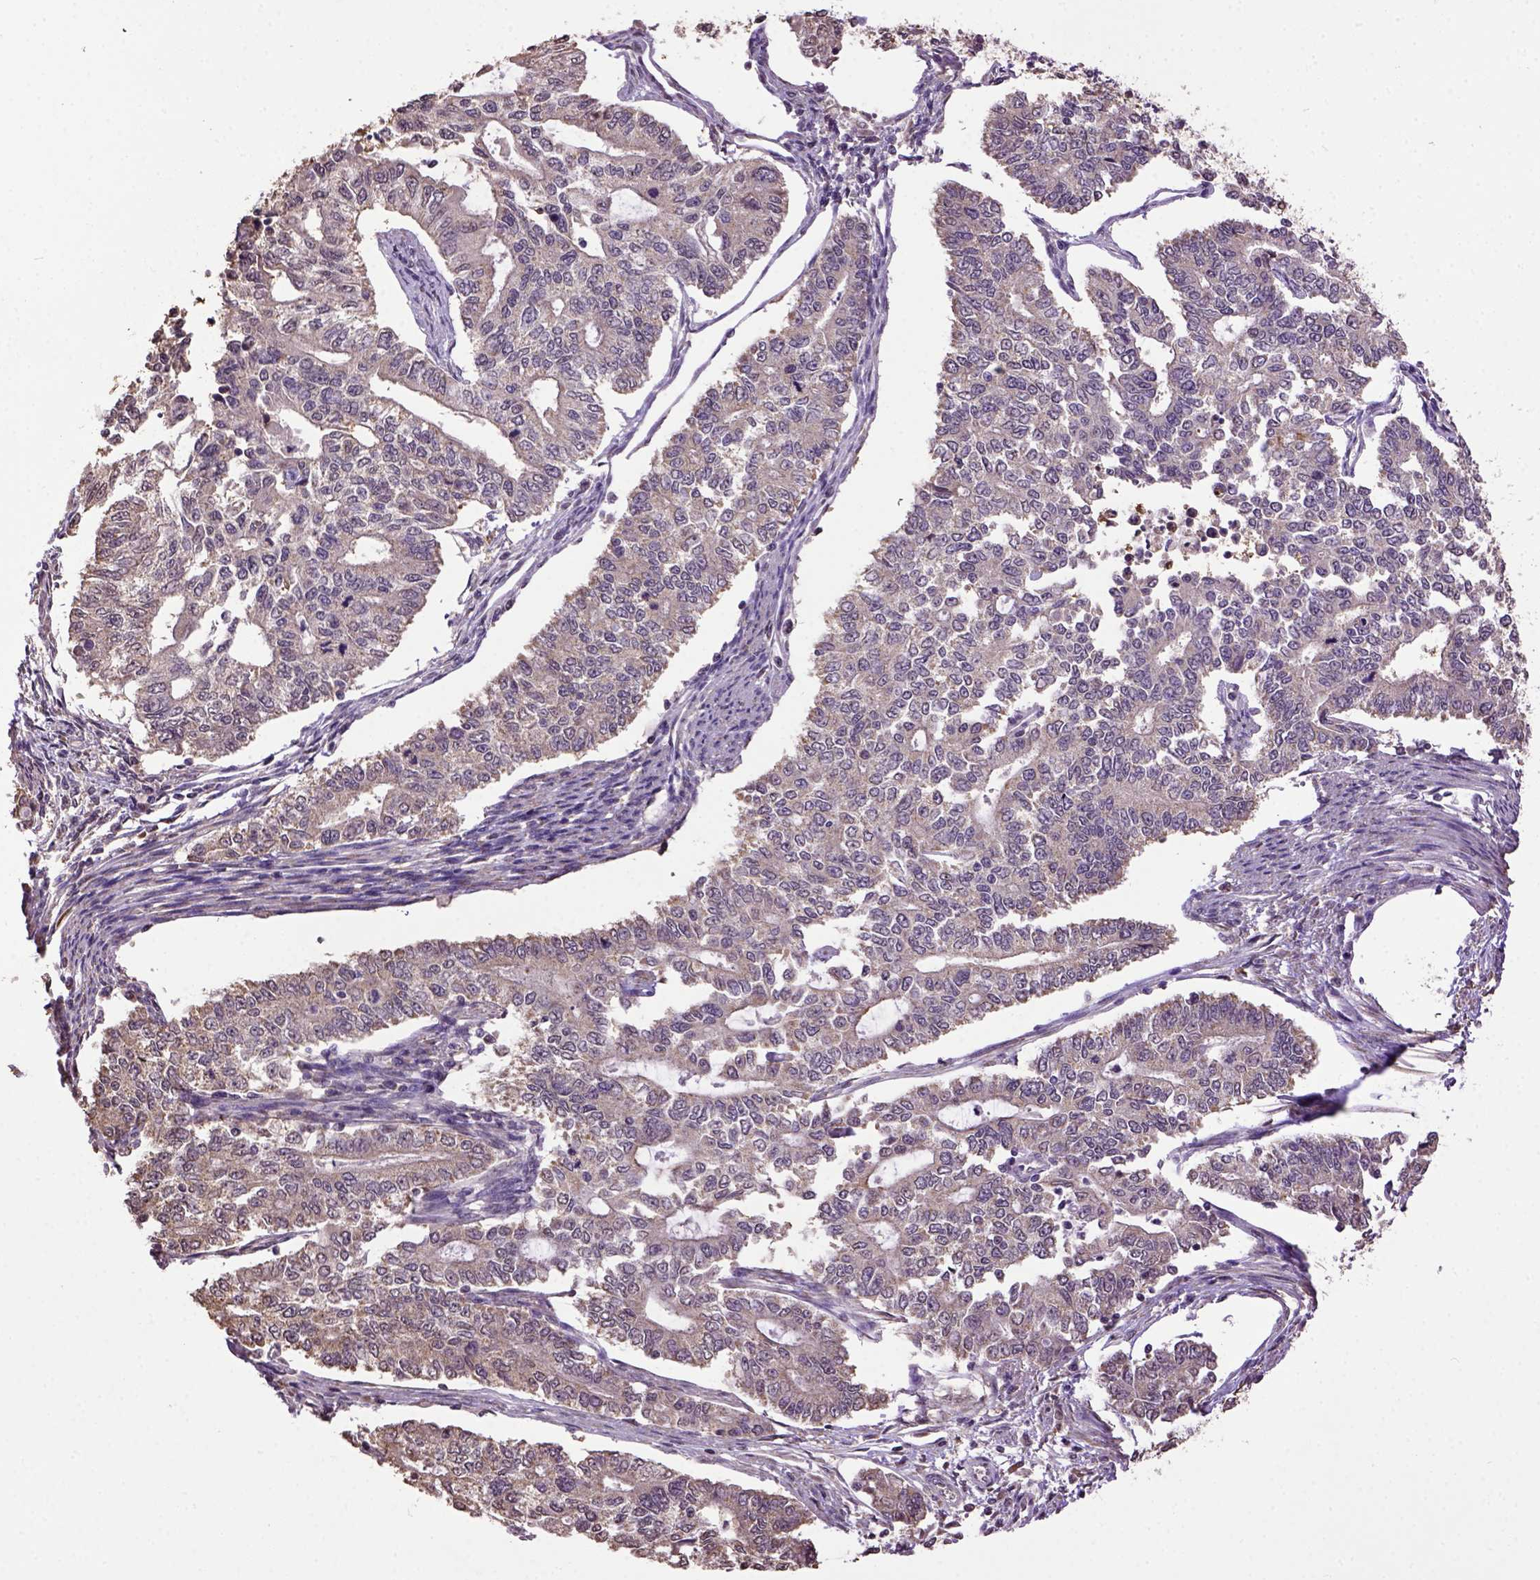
{"staining": {"intensity": "weak", "quantity": "25%-75%", "location": "cytoplasmic/membranous"}, "tissue": "endometrial cancer", "cell_type": "Tumor cells", "image_type": "cancer", "snomed": [{"axis": "morphology", "description": "Adenocarcinoma, NOS"}, {"axis": "topography", "description": "Uterus"}], "caption": "Immunohistochemical staining of endometrial cancer (adenocarcinoma) exhibits weak cytoplasmic/membranous protein positivity in about 25%-75% of tumor cells. The protein is shown in brown color, while the nuclei are stained blue.", "gene": "WDR17", "patient": {"sex": "female", "age": 59}}